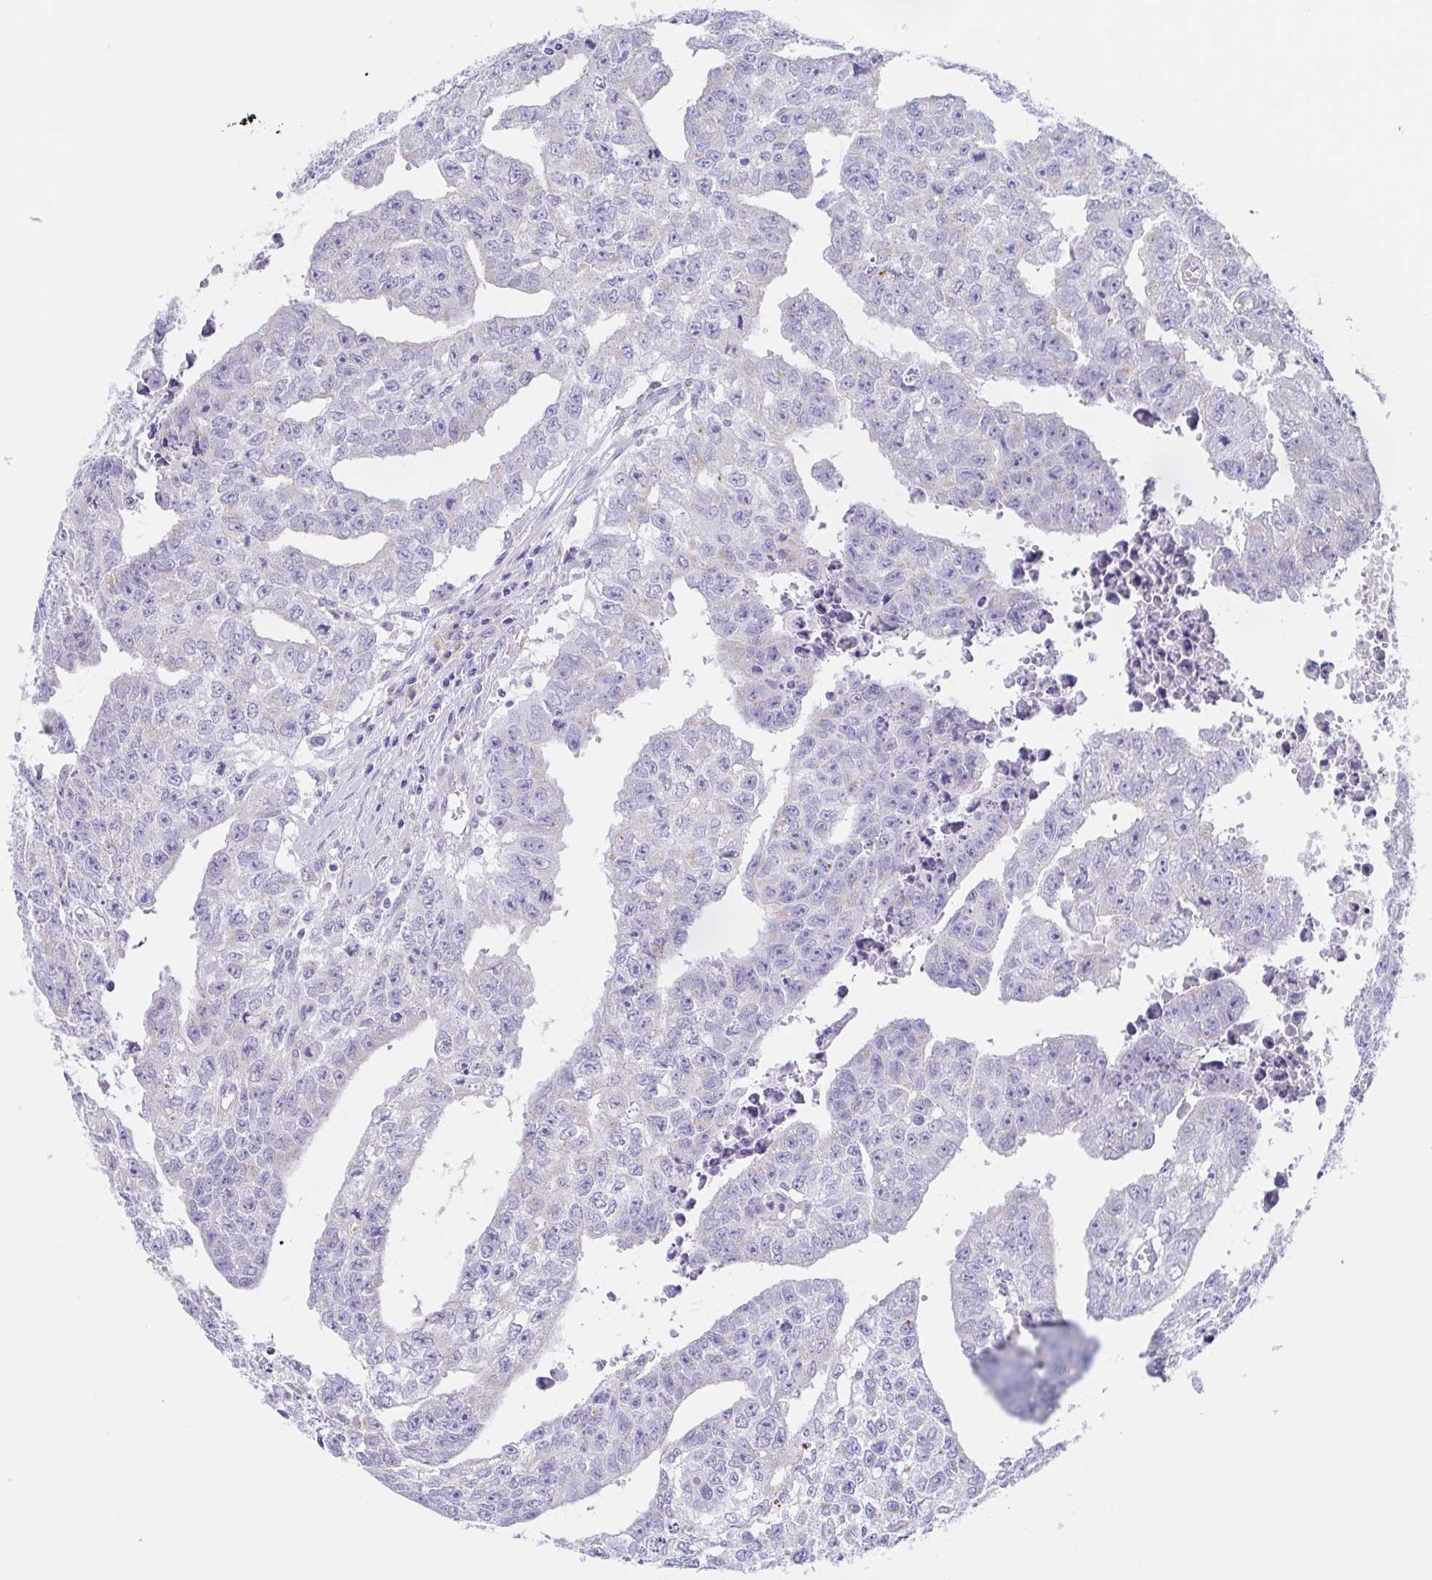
{"staining": {"intensity": "negative", "quantity": "none", "location": "none"}, "tissue": "testis cancer", "cell_type": "Tumor cells", "image_type": "cancer", "snomed": [{"axis": "morphology", "description": "Carcinoma, Embryonal, NOS"}, {"axis": "morphology", "description": "Teratoma, malignant, NOS"}, {"axis": "topography", "description": "Testis"}], "caption": "High magnification brightfield microscopy of testis cancer (embryonal carcinoma) stained with DAB (3,3'-diaminobenzidine) (brown) and counterstained with hematoxylin (blue): tumor cells show no significant expression.", "gene": "SCG3", "patient": {"sex": "male", "age": 24}}